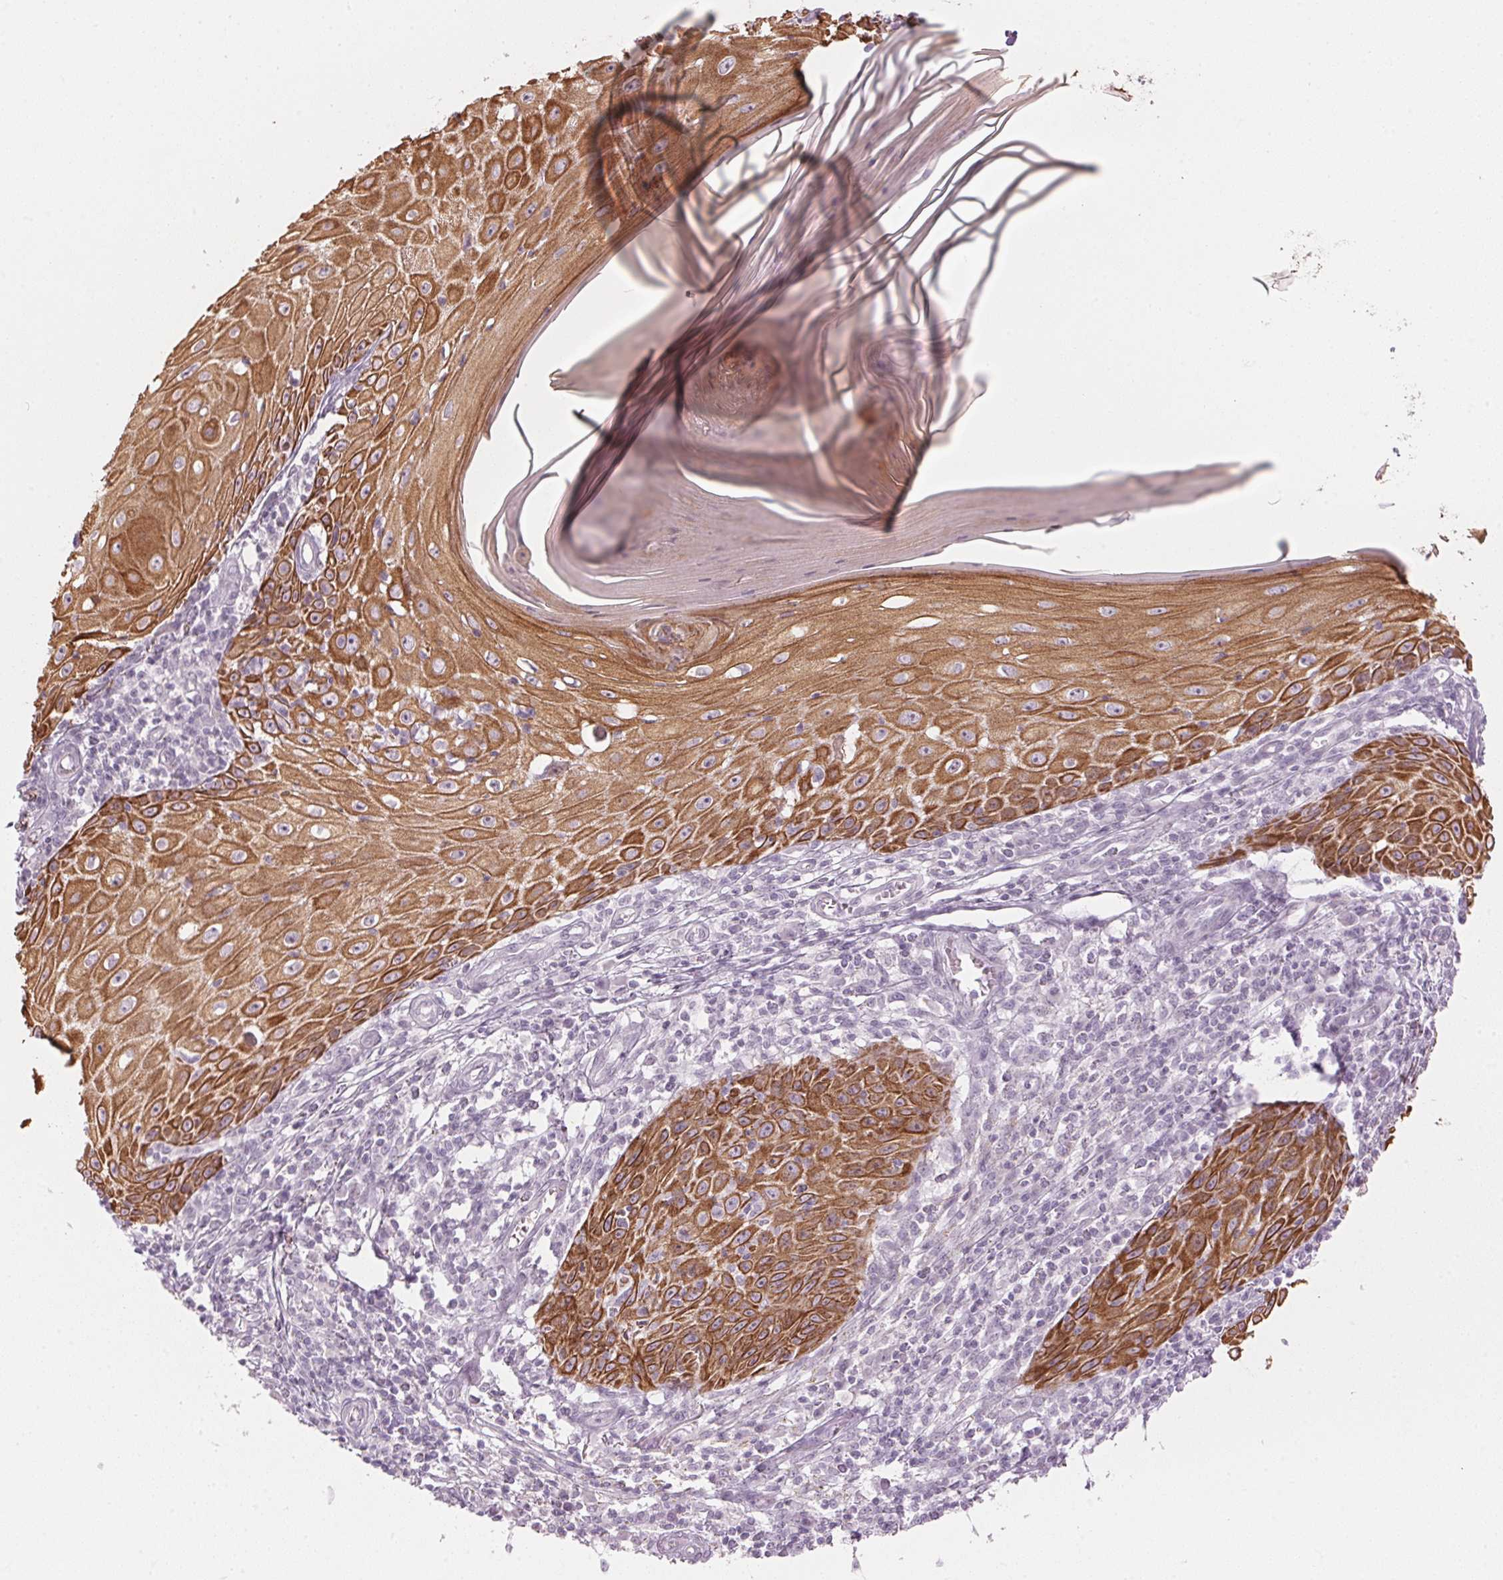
{"staining": {"intensity": "strong", "quantity": ">75%", "location": "cytoplasmic/membranous"}, "tissue": "skin cancer", "cell_type": "Tumor cells", "image_type": "cancer", "snomed": [{"axis": "morphology", "description": "Squamous cell carcinoma, NOS"}, {"axis": "topography", "description": "Skin"}], "caption": "Immunohistochemical staining of human squamous cell carcinoma (skin) reveals strong cytoplasmic/membranous protein expression in approximately >75% of tumor cells.", "gene": "SCTR", "patient": {"sex": "female", "age": 73}}